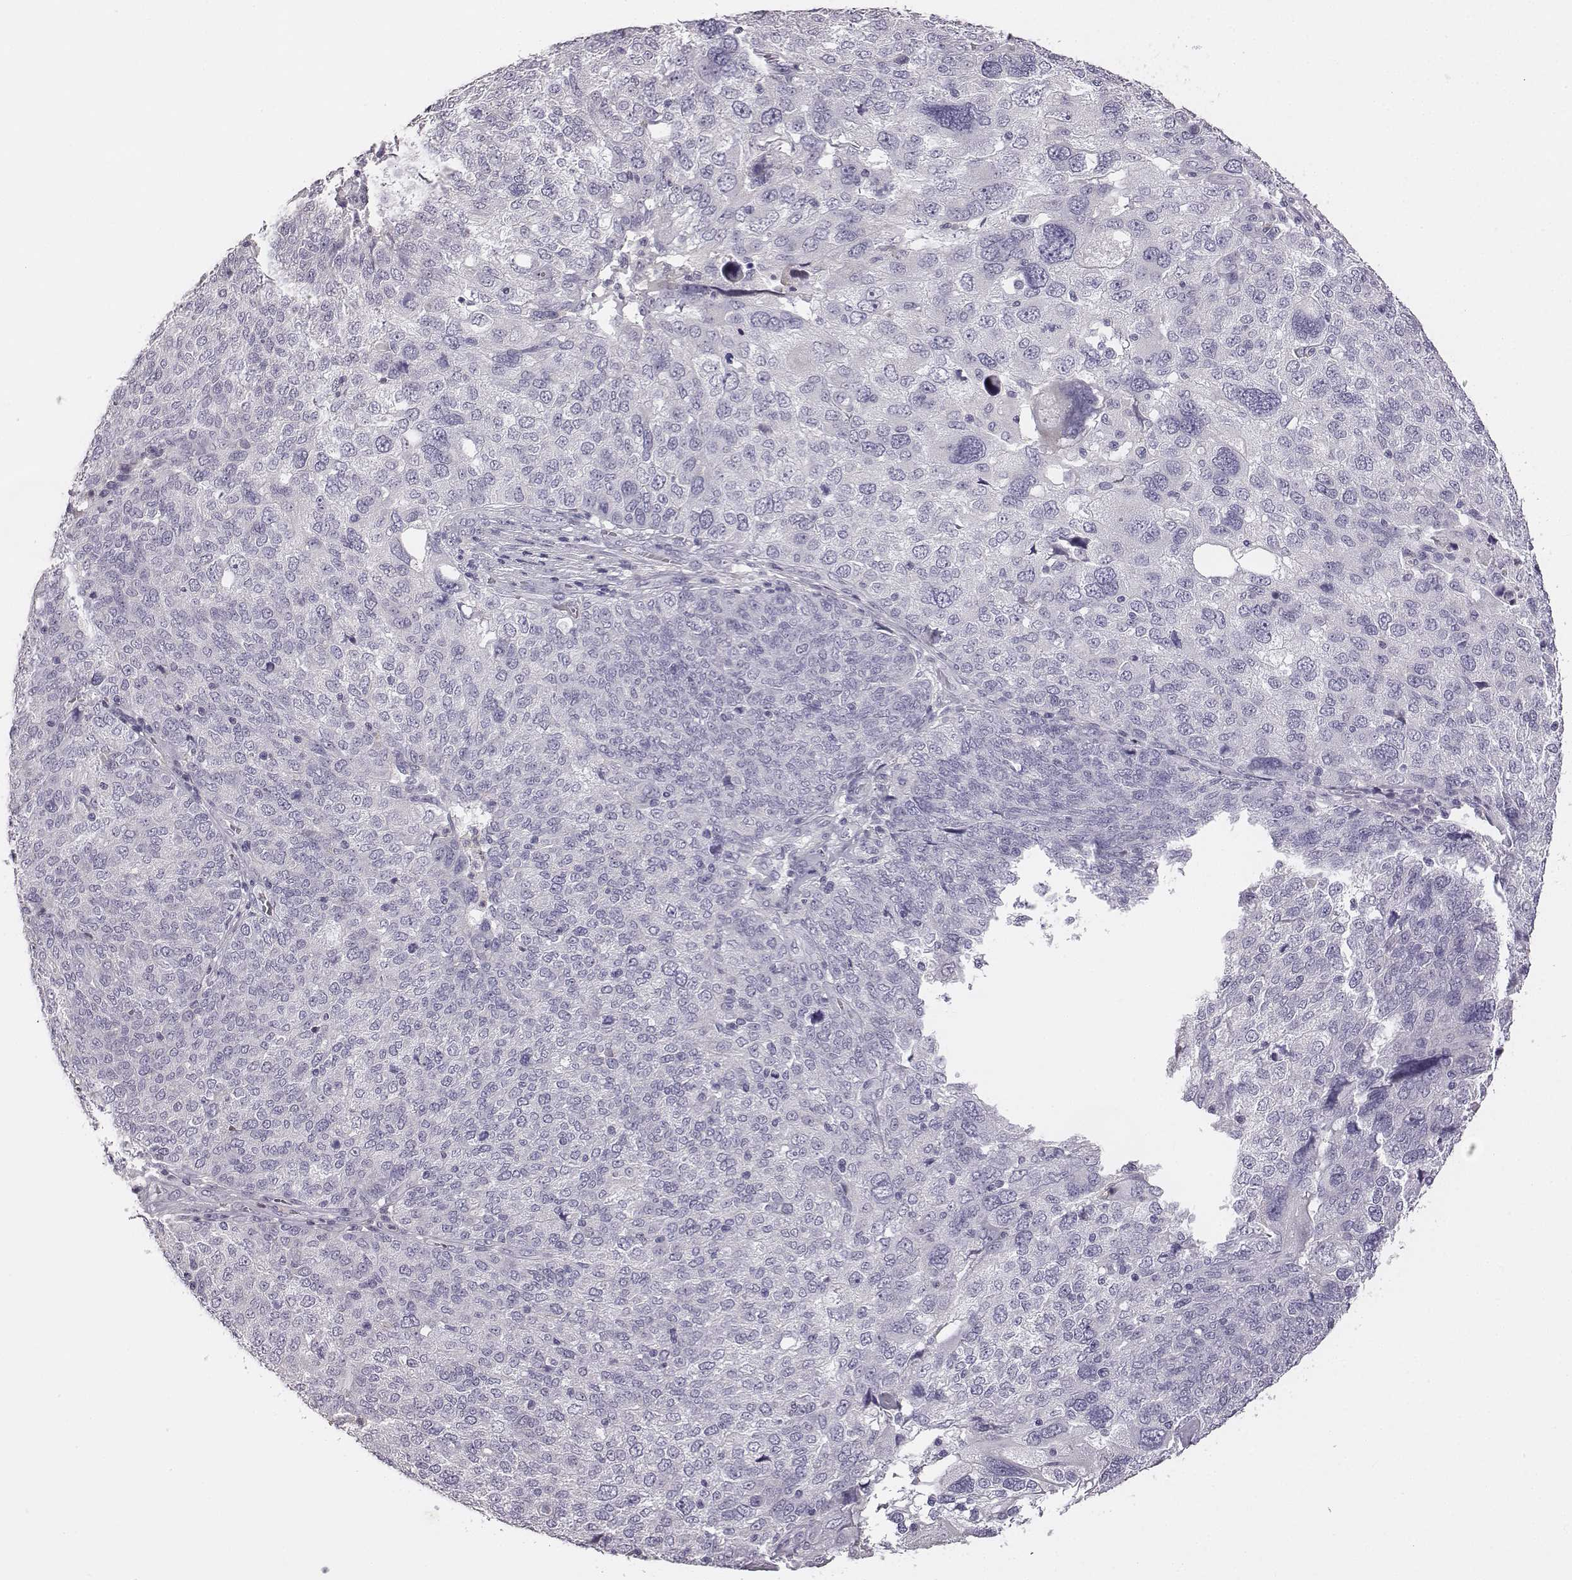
{"staining": {"intensity": "negative", "quantity": "none", "location": "none"}, "tissue": "ovarian cancer", "cell_type": "Tumor cells", "image_type": "cancer", "snomed": [{"axis": "morphology", "description": "Carcinoma, endometroid"}, {"axis": "topography", "description": "Ovary"}], "caption": "Endometroid carcinoma (ovarian) stained for a protein using immunohistochemistry displays no expression tumor cells.", "gene": "ADAM7", "patient": {"sex": "female", "age": 58}}